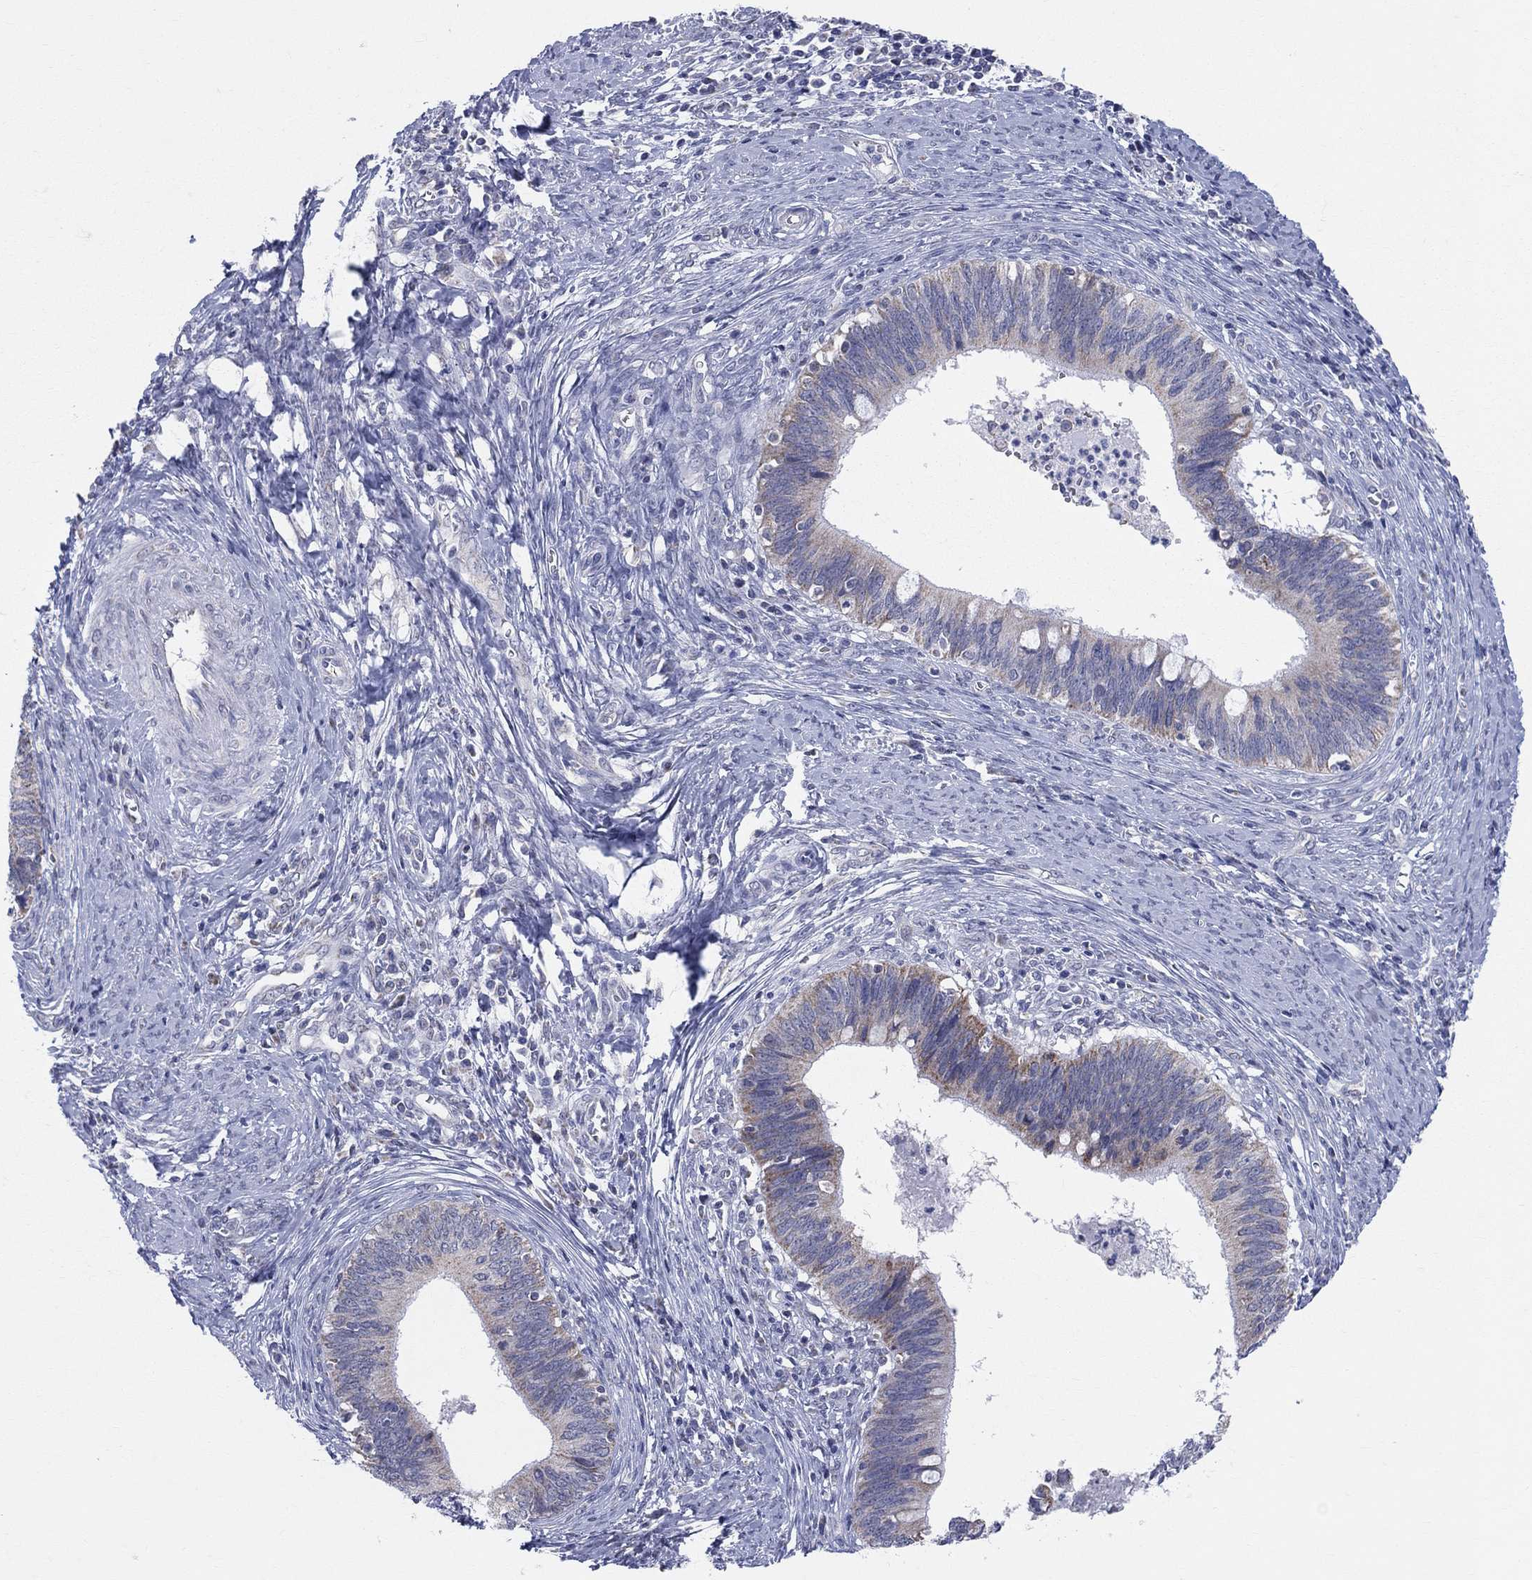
{"staining": {"intensity": "moderate", "quantity": "25%-75%", "location": "cytoplasmic/membranous"}, "tissue": "cervical cancer", "cell_type": "Tumor cells", "image_type": "cancer", "snomed": [{"axis": "morphology", "description": "Adenocarcinoma, NOS"}, {"axis": "topography", "description": "Cervix"}], "caption": "Adenocarcinoma (cervical) stained with a protein marker reveals moderate staining in tumor cells.", "gene": "KISS1R", "patient": {"sex": "female", "age": 42}}